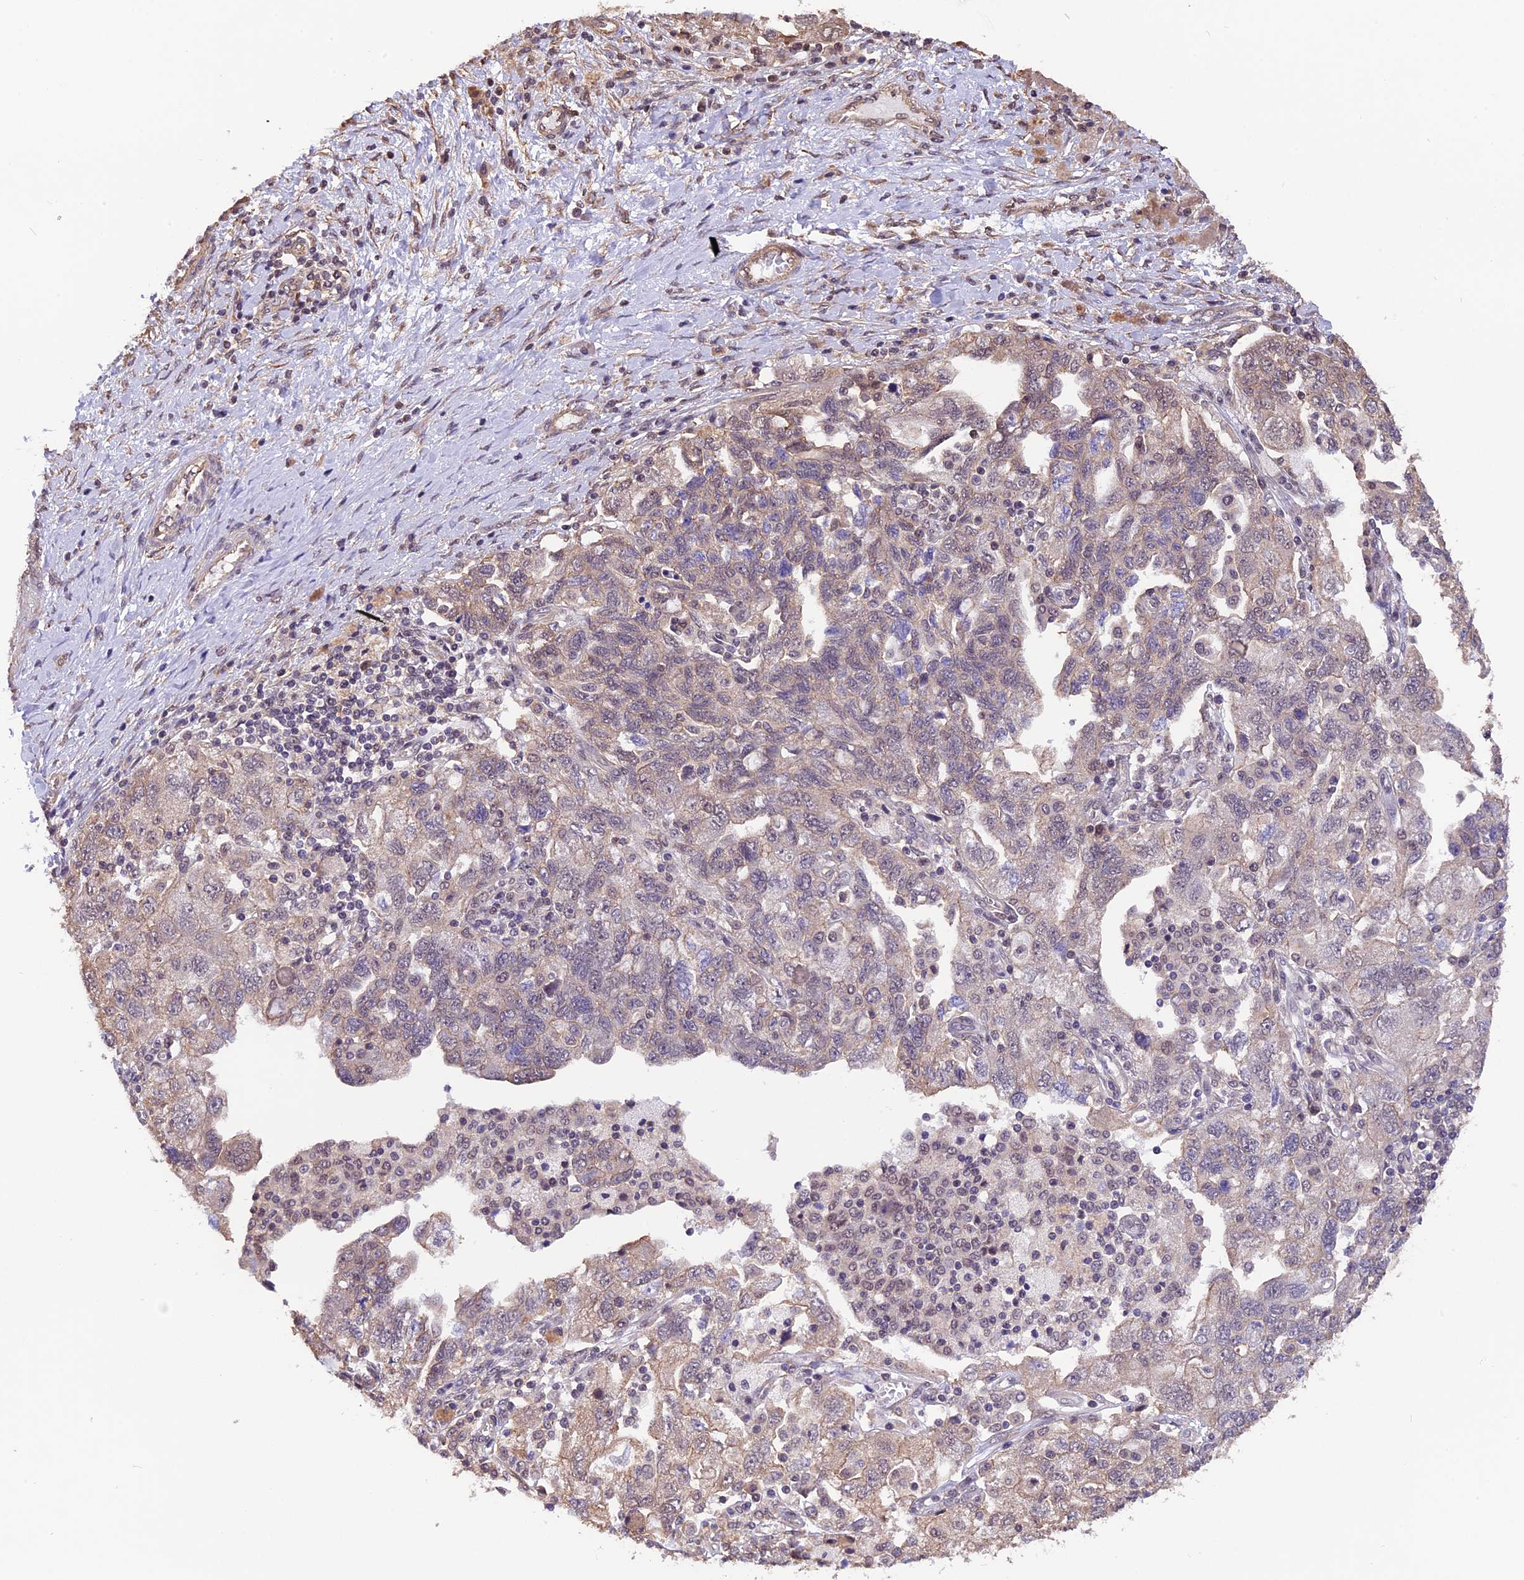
{"staining": {"intensity": "moderate", "quantity": "<25%", "location": "cytoplasmic/membranous,nuclear"}, "tissue": "ovarian cancer", "cell_type": "Tumor cells", "image_type": "cancer", "snomed": [{"axis": "morphology", "description": "Carcinoma, NOS"}, {"axis": "morphology", "description": "Cystadenocarcinoma, serous, NOS"}, {"axis": "topography", "description": "Ovary"}], "caption": "Tumor cells demonstrate low levels of moderate cytoplasmic/membranous and nuclear expression in approximately <25% of cells in ovarian carcinoma. (brown staining indicates protein expression, while blue staining denotes nuclei).", "gene": "ZC3H4", "patient": {"sex": "female", "age": 69}}